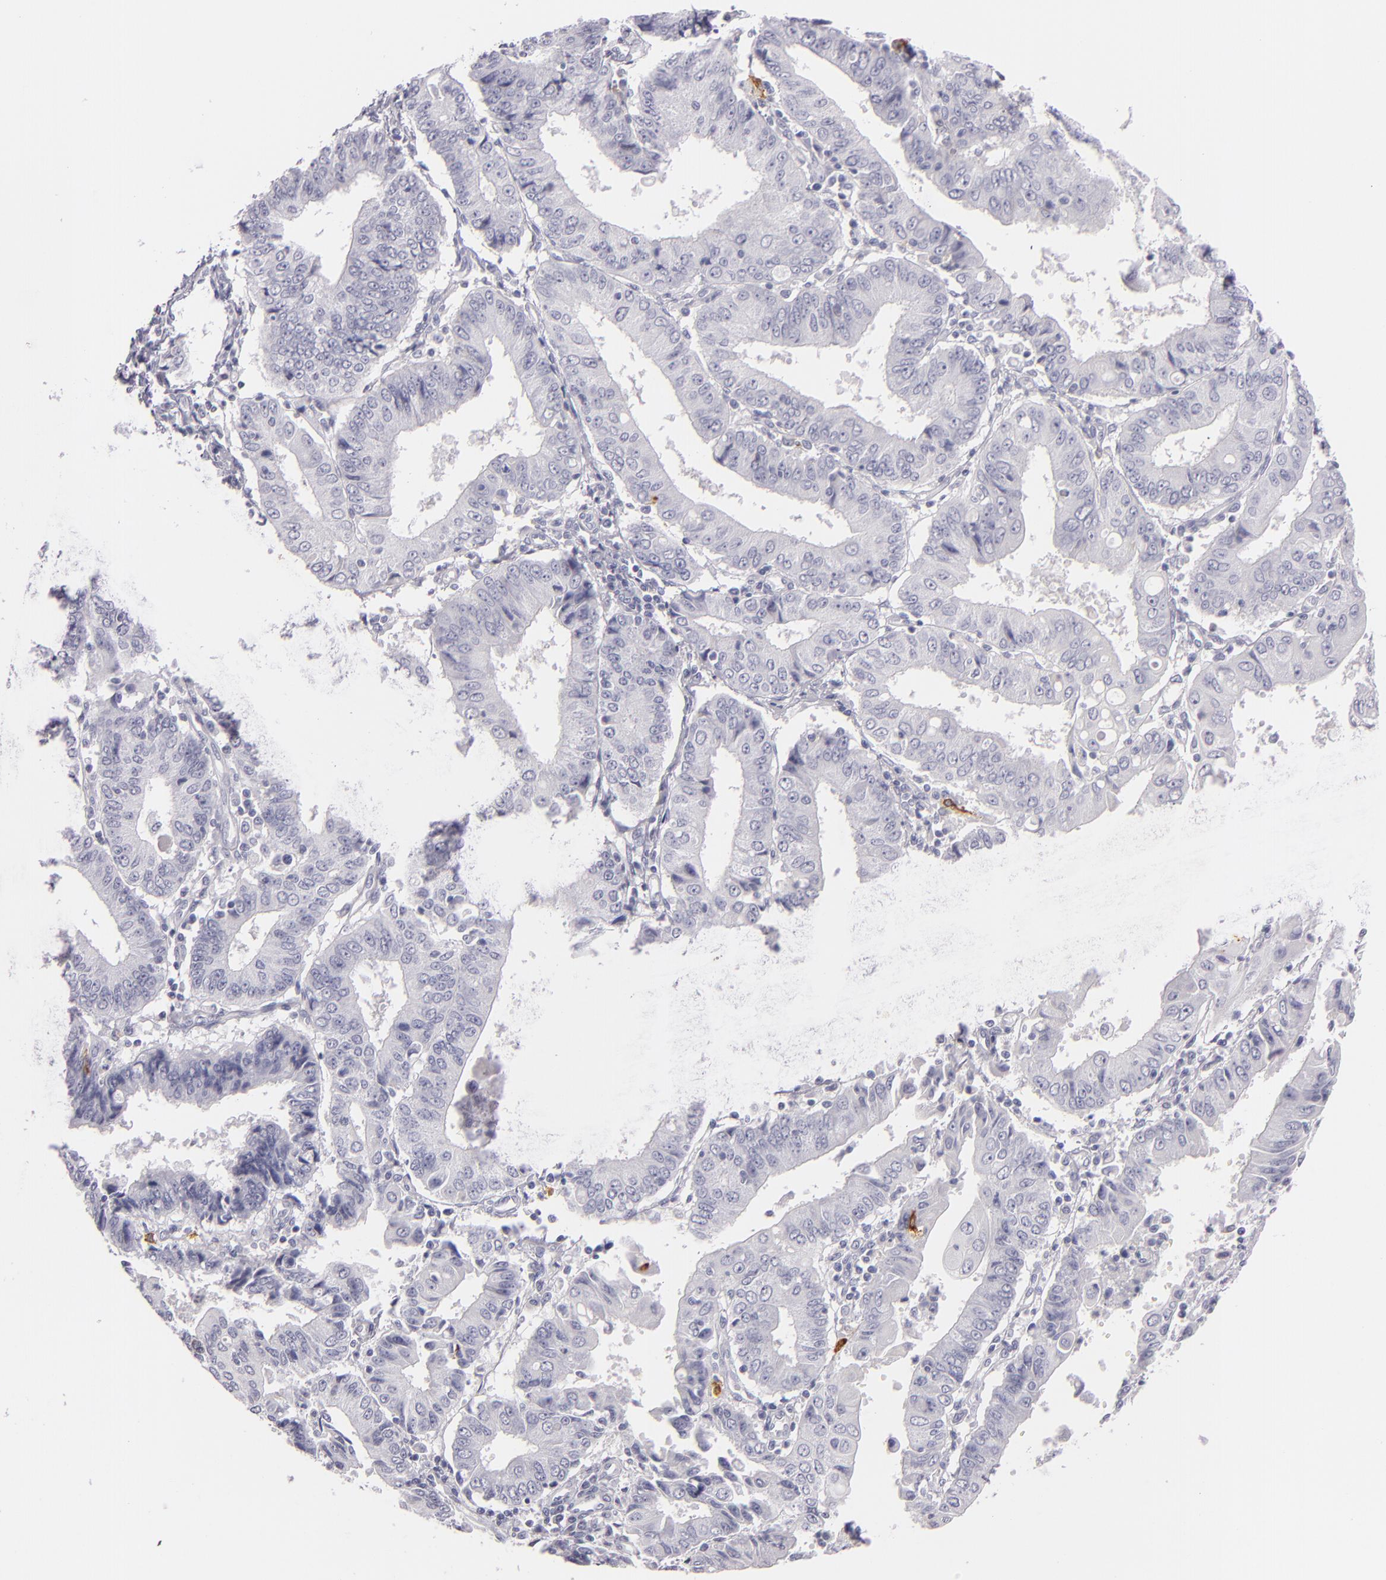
{"staining": {"intensity": "negative", "quantity": "none", "location": "none"}, "tissue": "endometrial cancer", "cell_type": "Tumor cells", "image_type": "cancer", "snomed": [{"axis": "morphology", "description": "Adenocarcinoma, NOS"}, {"axis": "topography", "description": "Endometrium"}], "caption": "This is a photomicrograph of IHC staining of endometrial cancer (adenocarcinoma), which shows no staining in tumor cells.", "gene": "CD207", "patient": {"sex": "female", "age": 75}}